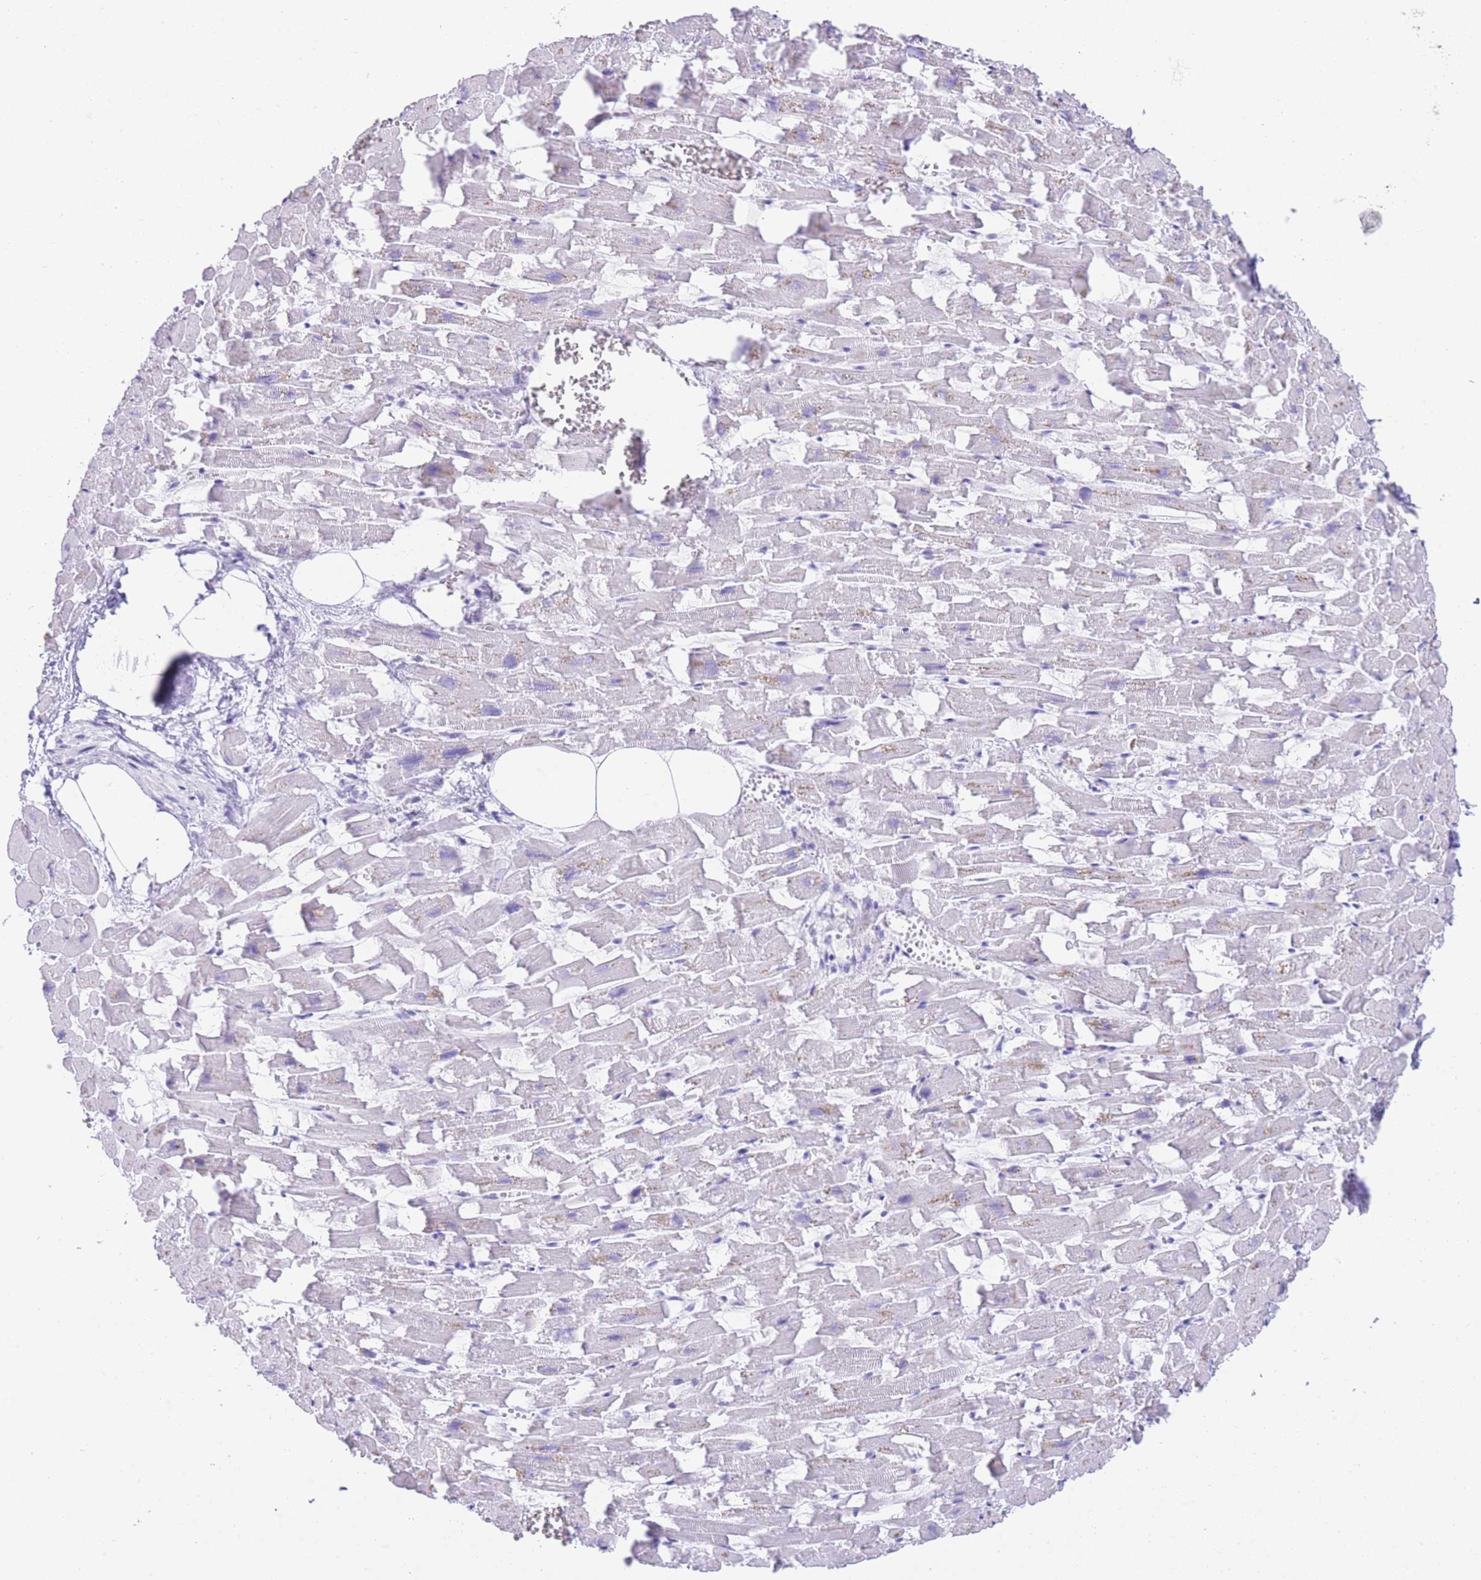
{"staining": {"intensity": "negative", "quantity": "none", "location": "none"}, "tissue": "heart muscle", "cell_type": "Cardiomyocytes", "image_type": "normal", "snomed": [{"axis": "morphology", "description": "Normal tissue, NOS"}, {"axis": "topography", "description": "Heart"}], "caption": "There is no significant staining in cardiomyocytes of heart muscle. (Brightfield microscopy of DAB (3,3'-diaminobenzidine) immunohistochemistry at high magnification).", "gene": "ELOA2", "patient": {"sex": "female", "age": 64}}